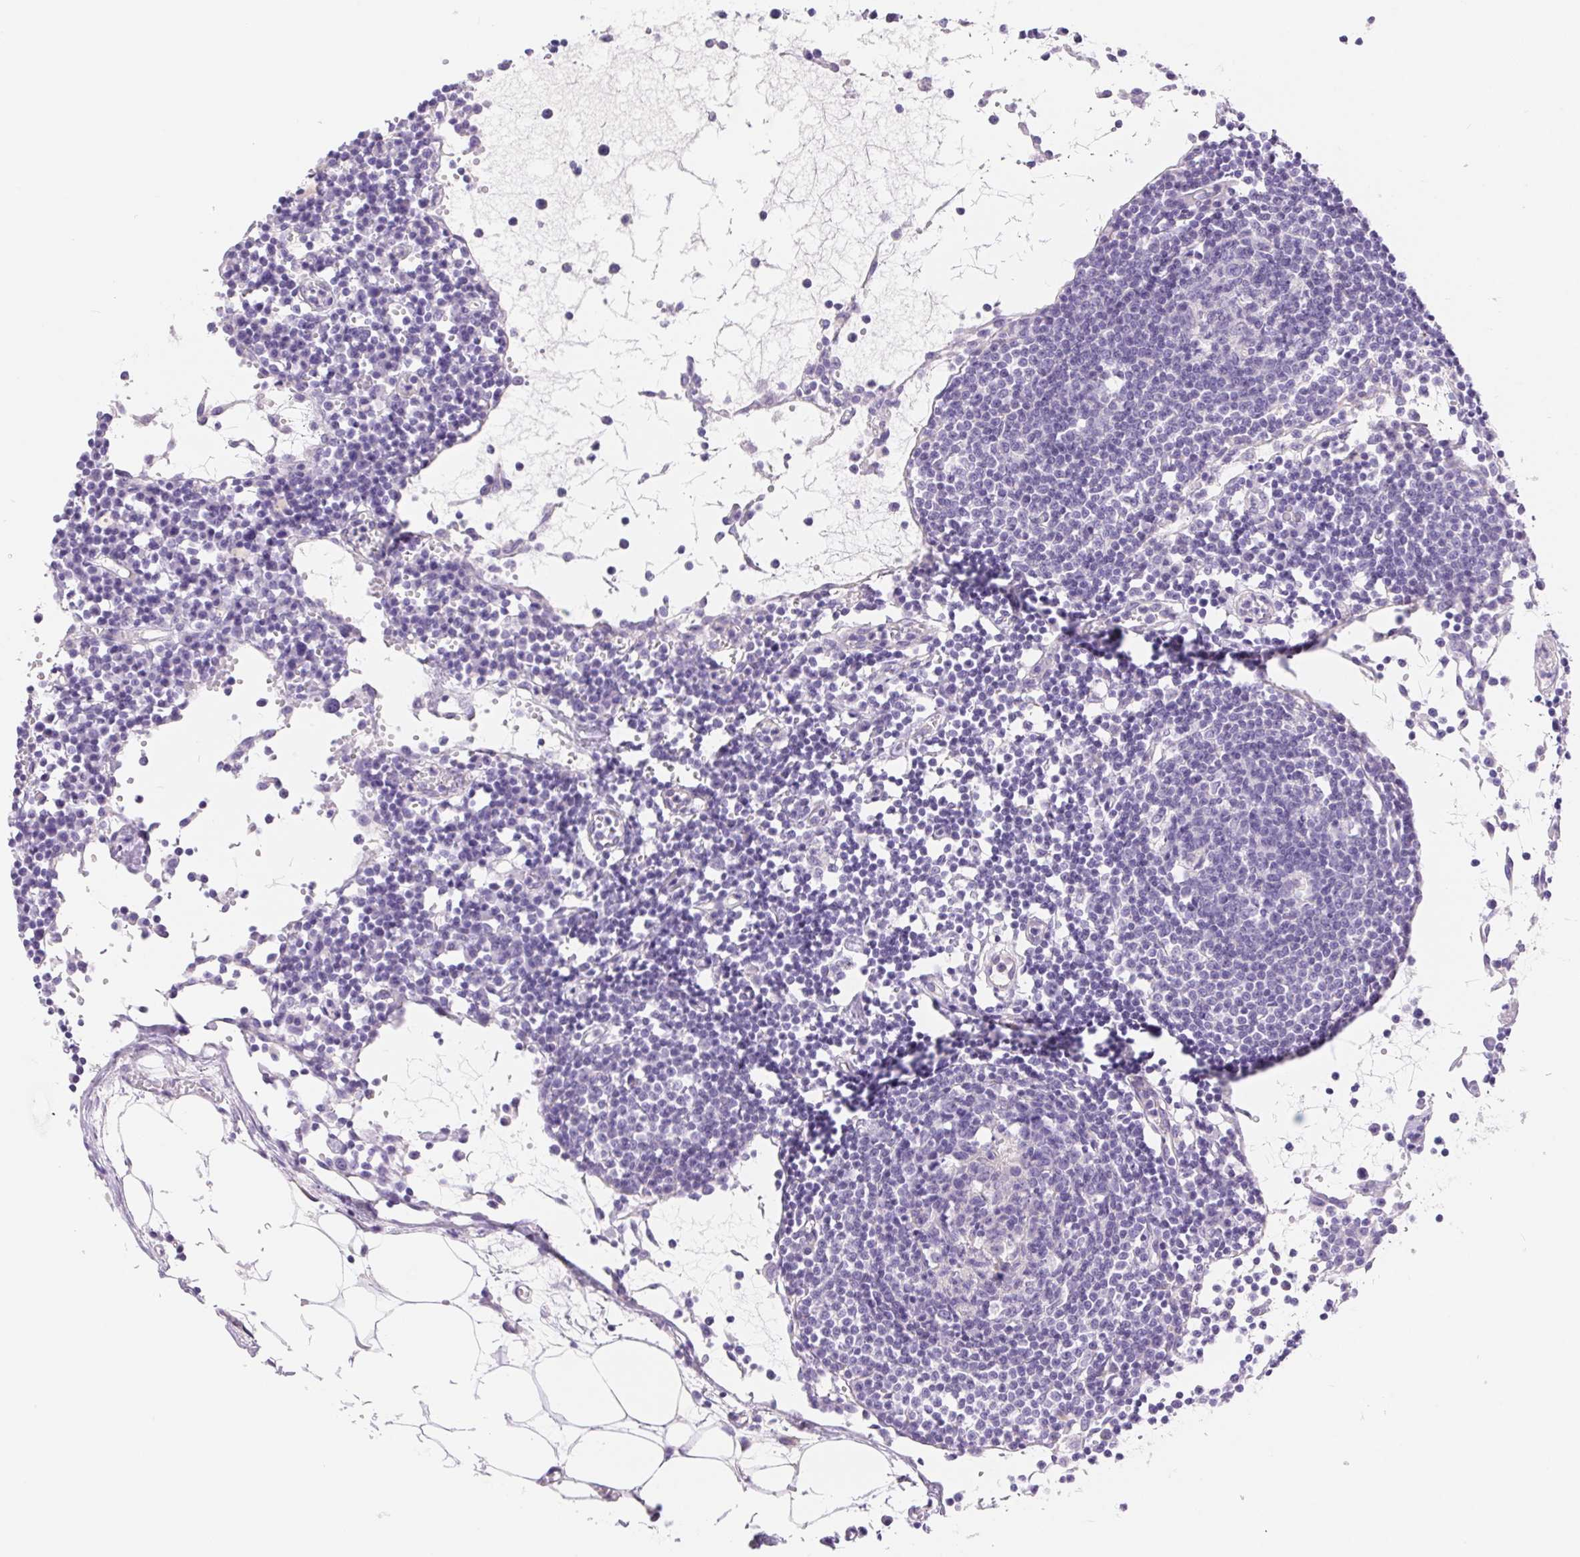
{"staining": {"intensity": "negative", "quantity": "none", "location": "none"}, "tissue": "lymph node", "cell_type": "Germinal center cells", "image_type": "normal", "snomed": [{"axis": "morphology", "description": "Normal tissue, NOS"}, {"axis": "topography", "description": "Lymph node"}], "caption": "IHC histopathology image of normal lymph node stained for a protein (brown), which shows no positivity in germinal center cells.", "gene": "PNLIP", "patient": {"sex": "female", "age": 78}}